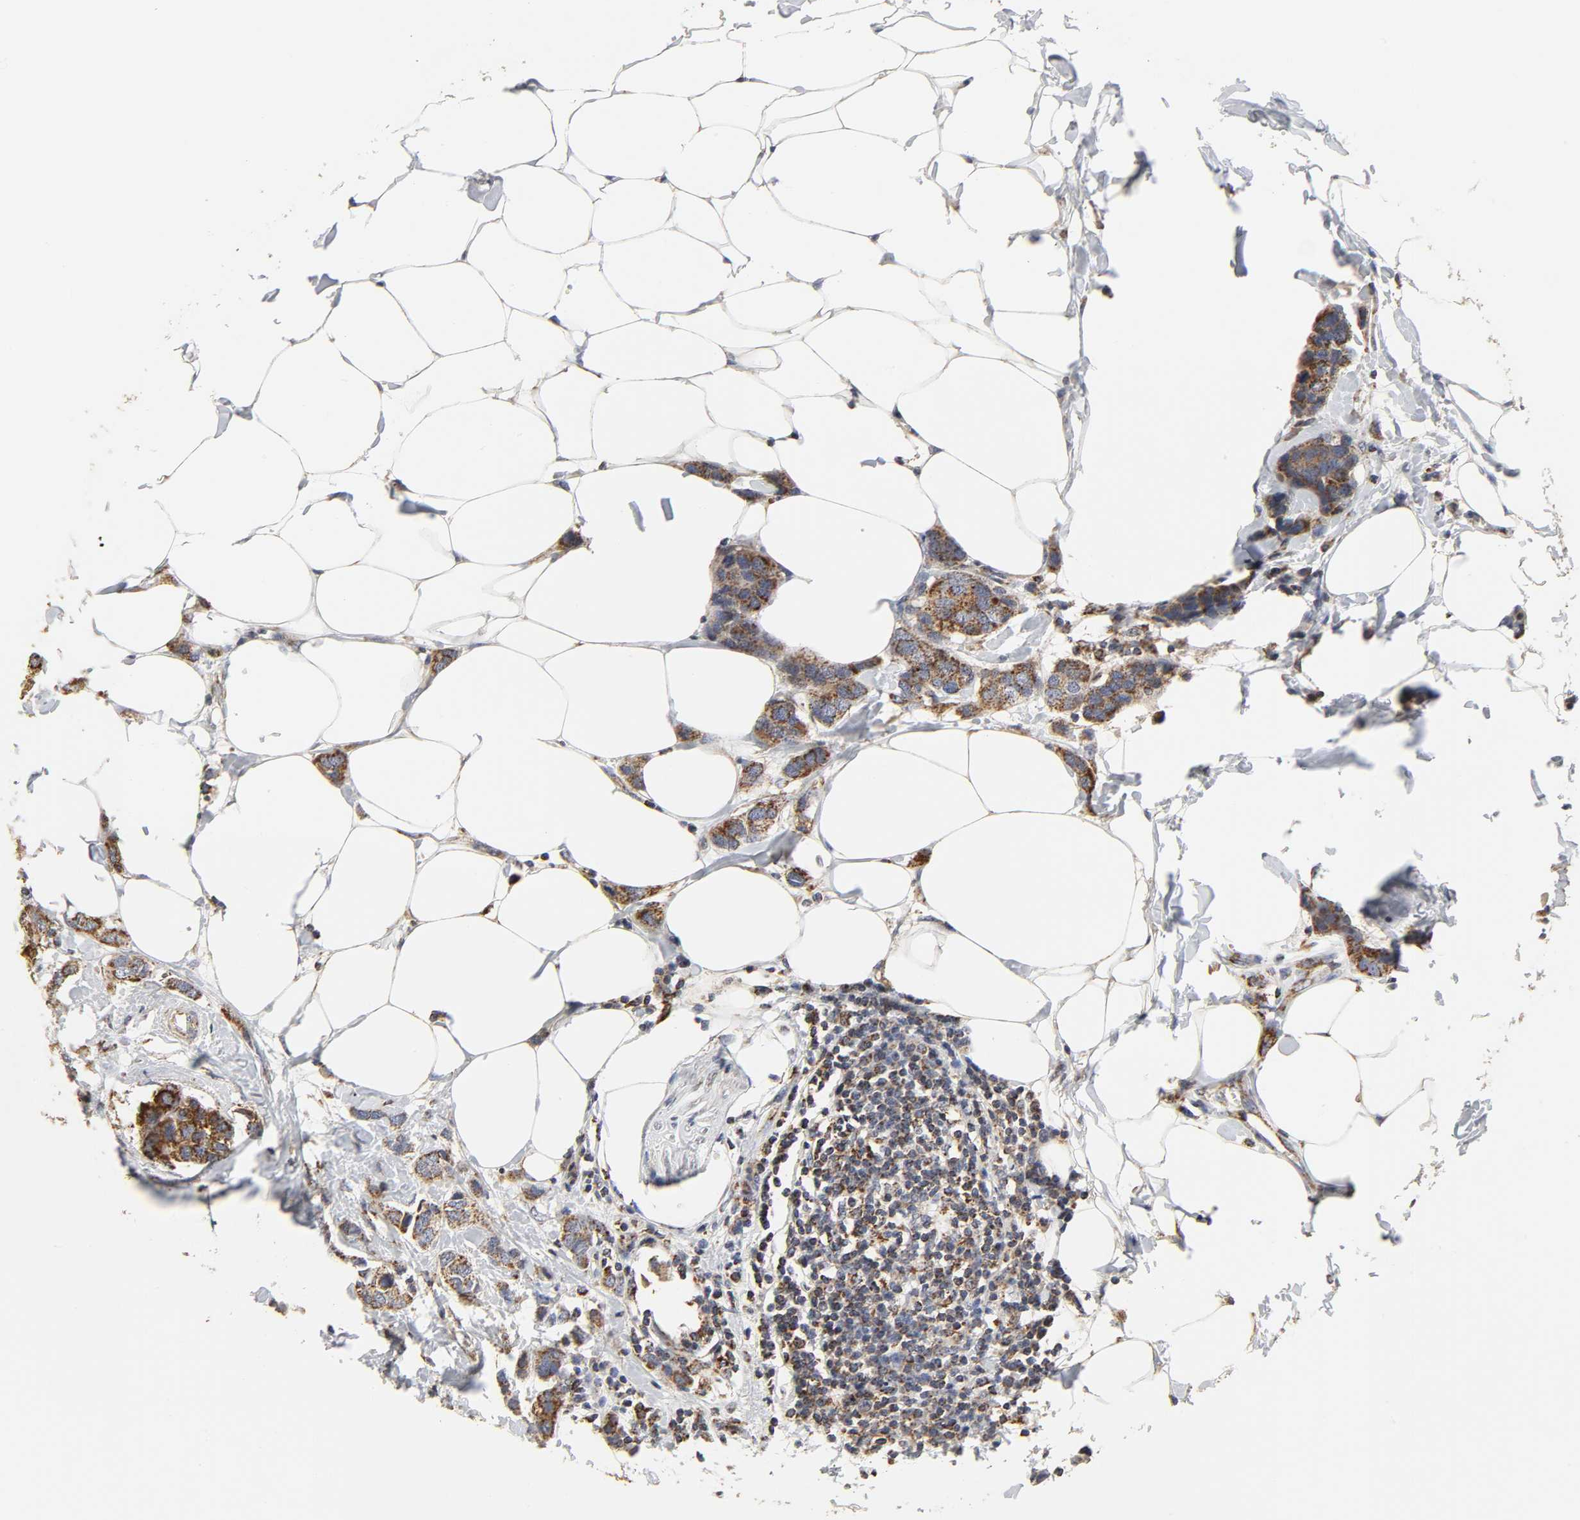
{"staining": {"intensity": "strong", "quantity": ">75%", "location": "cytoplasmic/membranous"}, "tissue": "breast cancer", "cell_type": "Tumor cells", "image_type": "cancer", "snomed": [{"axis": "morphology", "description": "Normal tissue, NOS"}, {"axis": "morphology", "description": "Duct carcinoma"}, {"axis": "topography", "description": "Breast"}], "caption": "Breast infiltrating ductal carcinoma tissue reveals strong cytoplasmic/membranous positivity in about >75% of tumor cells", "gene": "COX6B1", "patient": {"sex": "female", "age": 50}}